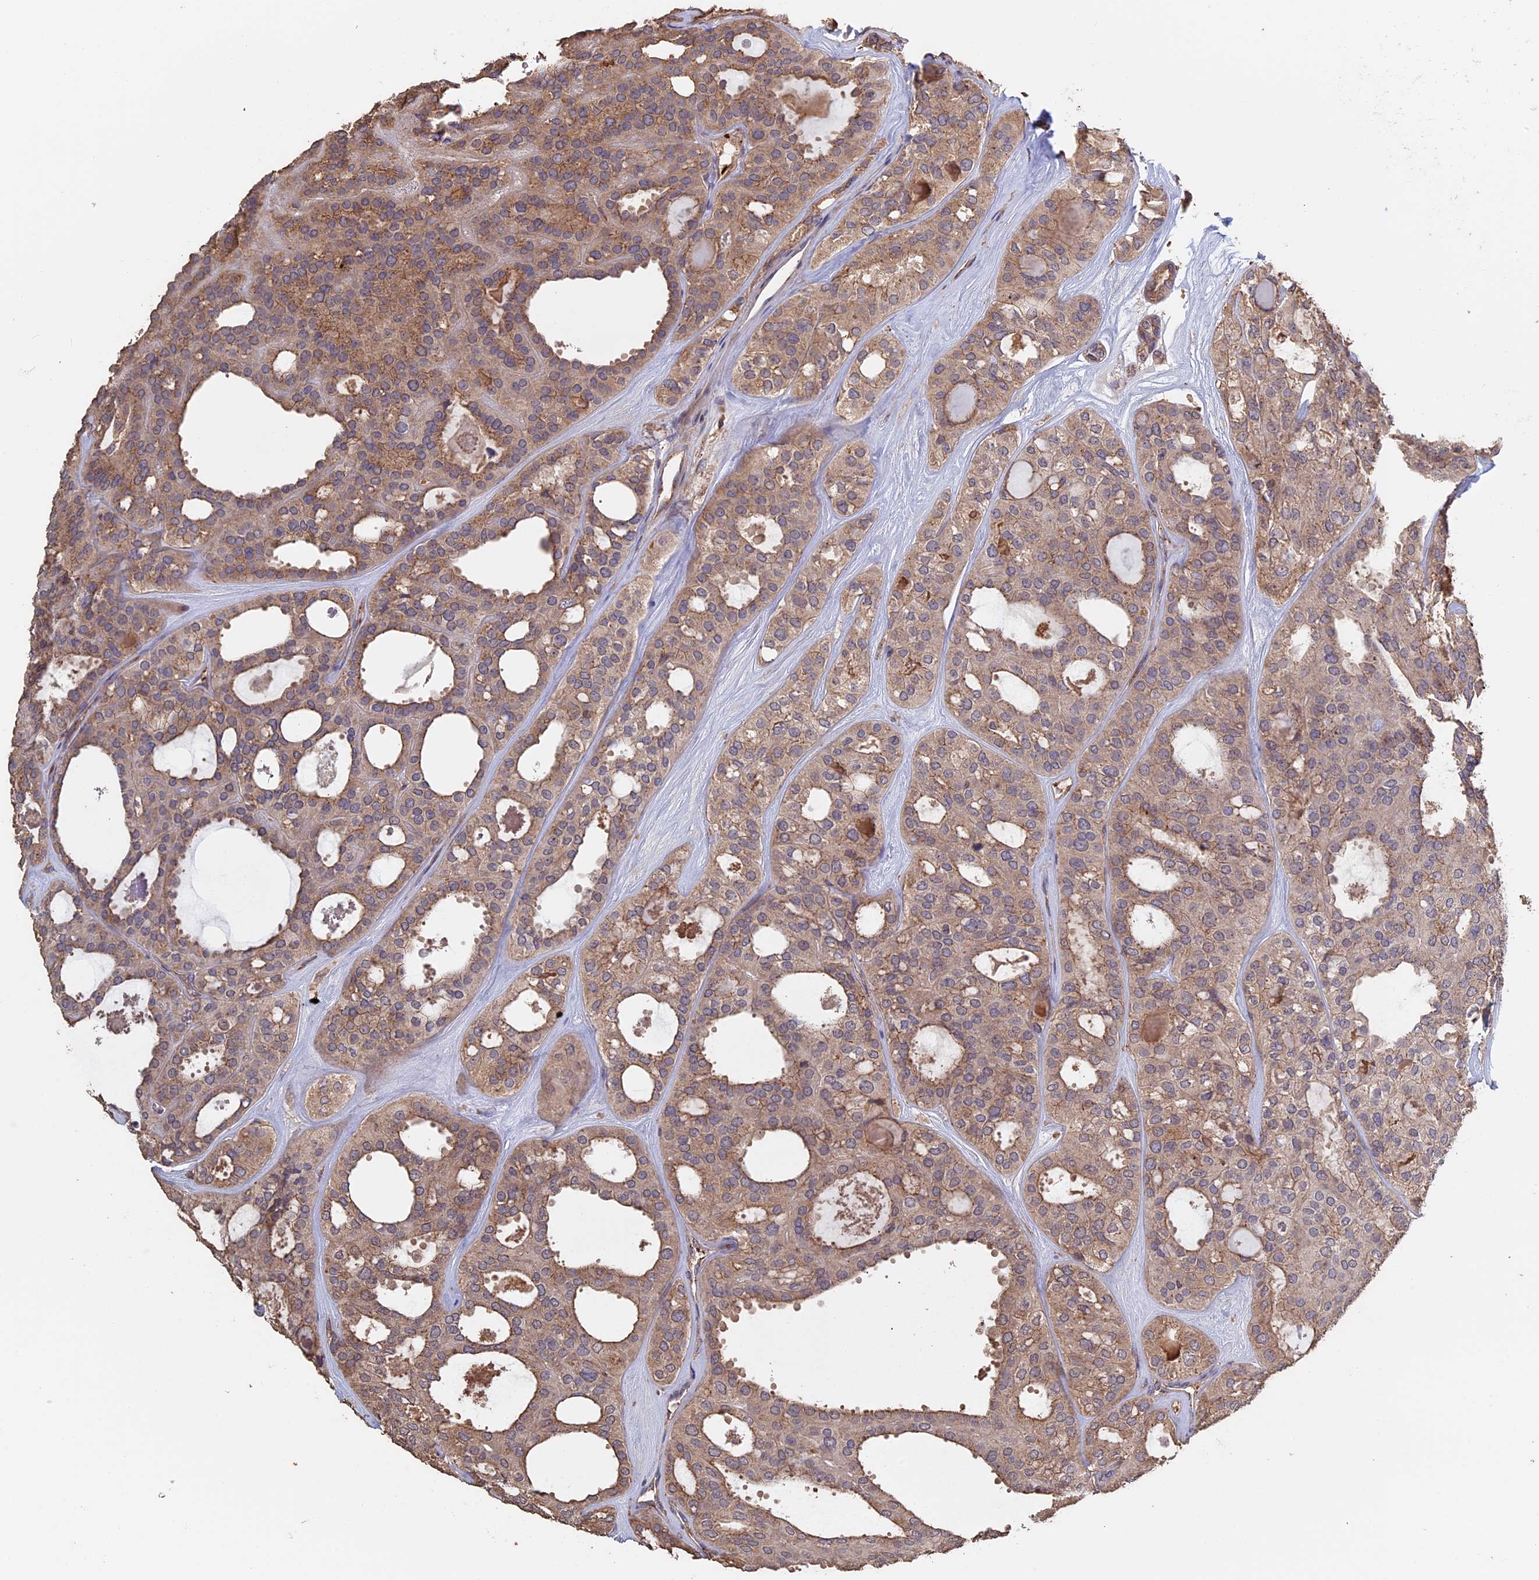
{"staining": {"intensity": "moderate", "quantity": "25%-75%", "location": "cytoplasmic/membranous"}, "tissue": "thyroid cancer", "cell_type": "Tumor cells", "image_type": "cancer", "snomed": [{"axis": "morphology", "description": "Follicular adenoma carcinoma, NOS"}, {"axis": "topography", "description": "Thyroid gland"}], "caption": "The photomicrograph exhibits a brown stain indicating the presence of a protein in the cytoplasmic/membranous of tumor cells in thyroid cancer.", "gene": "PIGQ", "patient": {"sex": "male", "age": 75}}